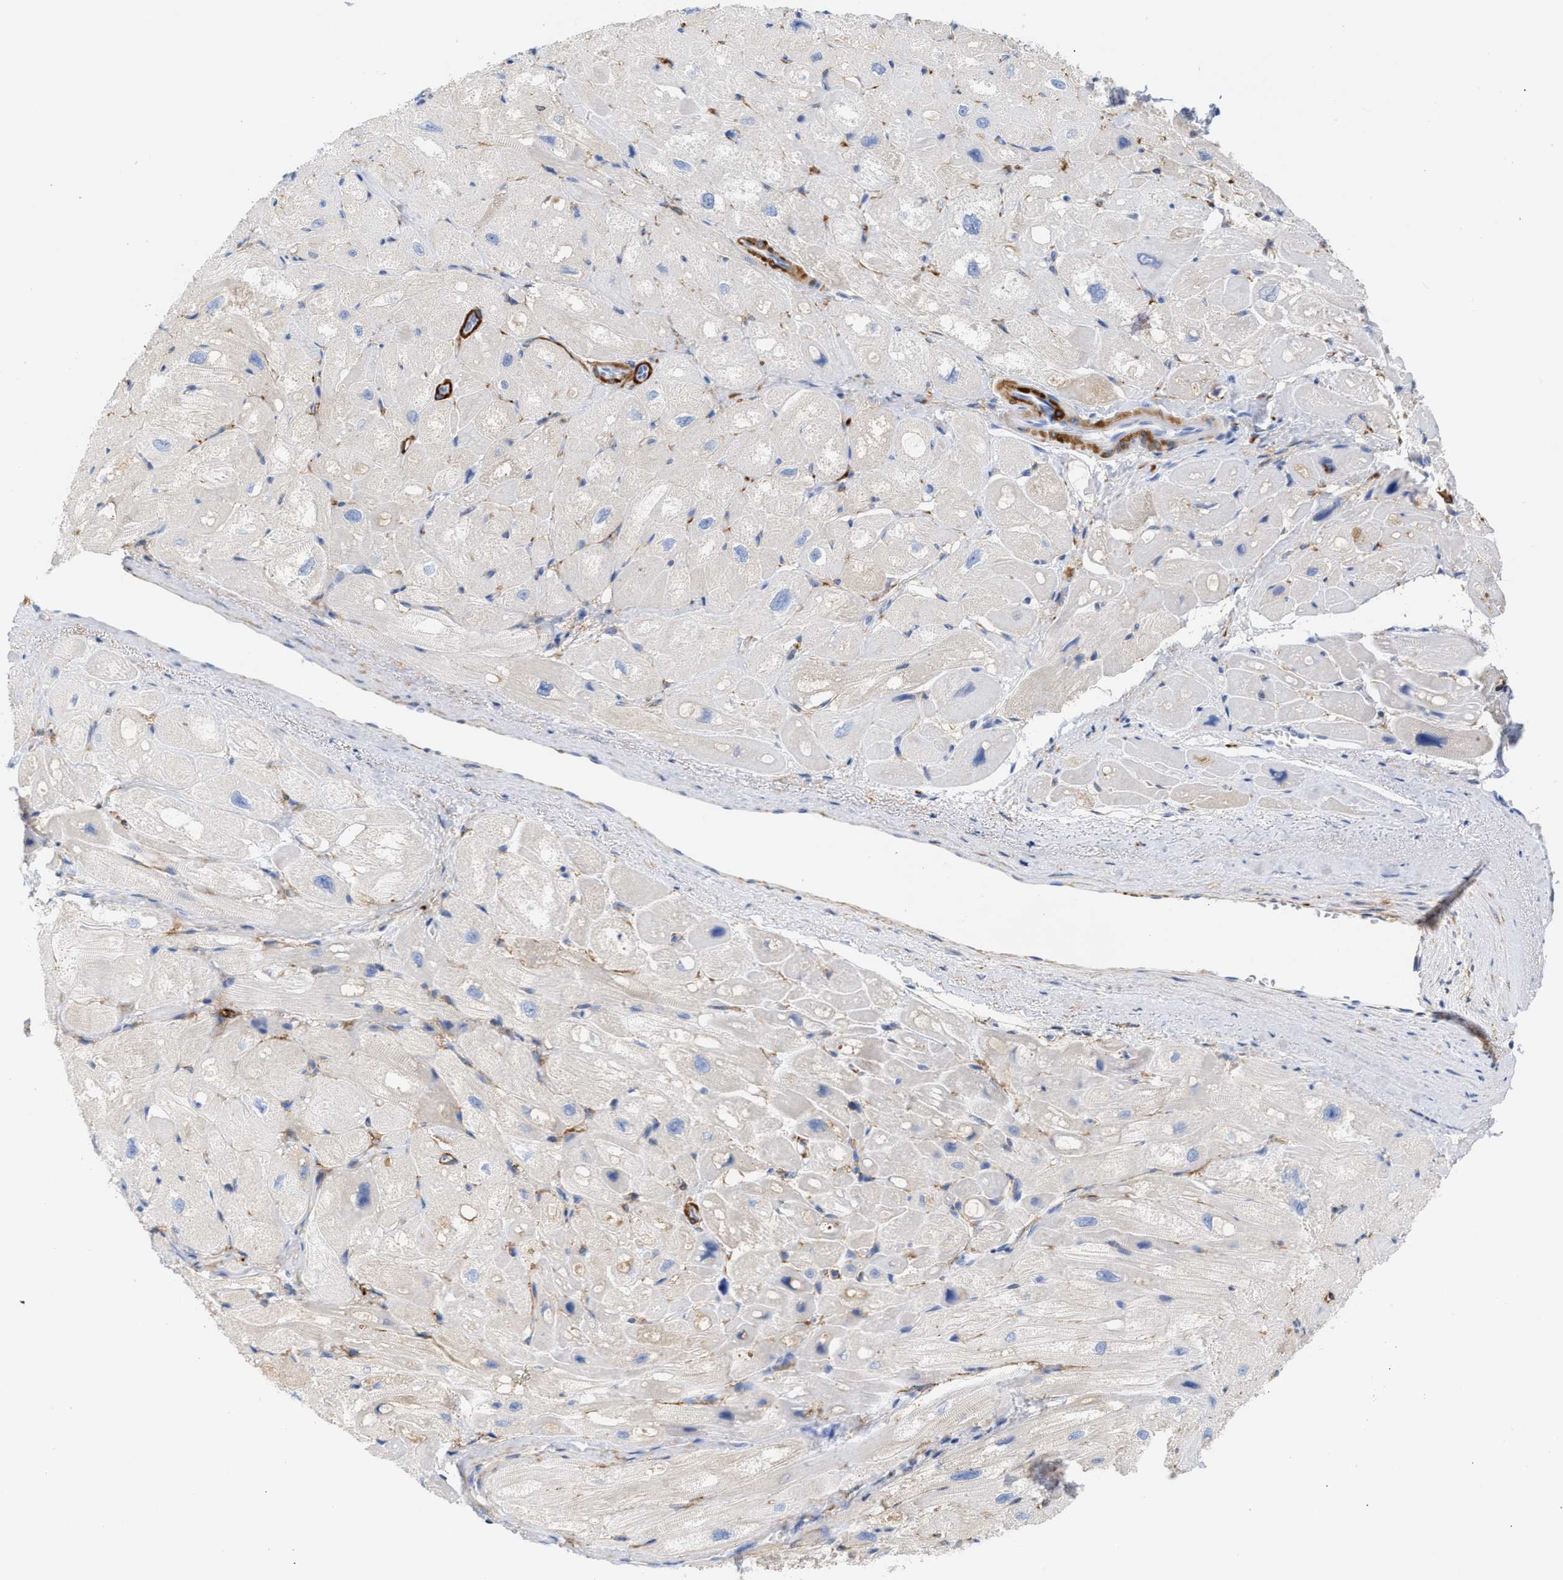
{"staining": {"intensity": "moderate", "quantity": "<25%", "location": "cytoplasmic/membranous"}, "tissue": "heart muscle", "cell_type": "Cardiomyocytes", "image_type": "normal", "snomed": [{"axis": "morphology", "description": "Normal tissue, NOS"}, {"axis": "topography", "description": "Heart"}], "caption": "IHC of benign human heart muscle exhibits low levels of moderate cytoplasmic/membranous expression in about <25% of cardiomyocytes. (IHC, brightfield microscopy, high magnification).", "gene": "AMPH", "patient": {"sex": "male", "age": 49}}